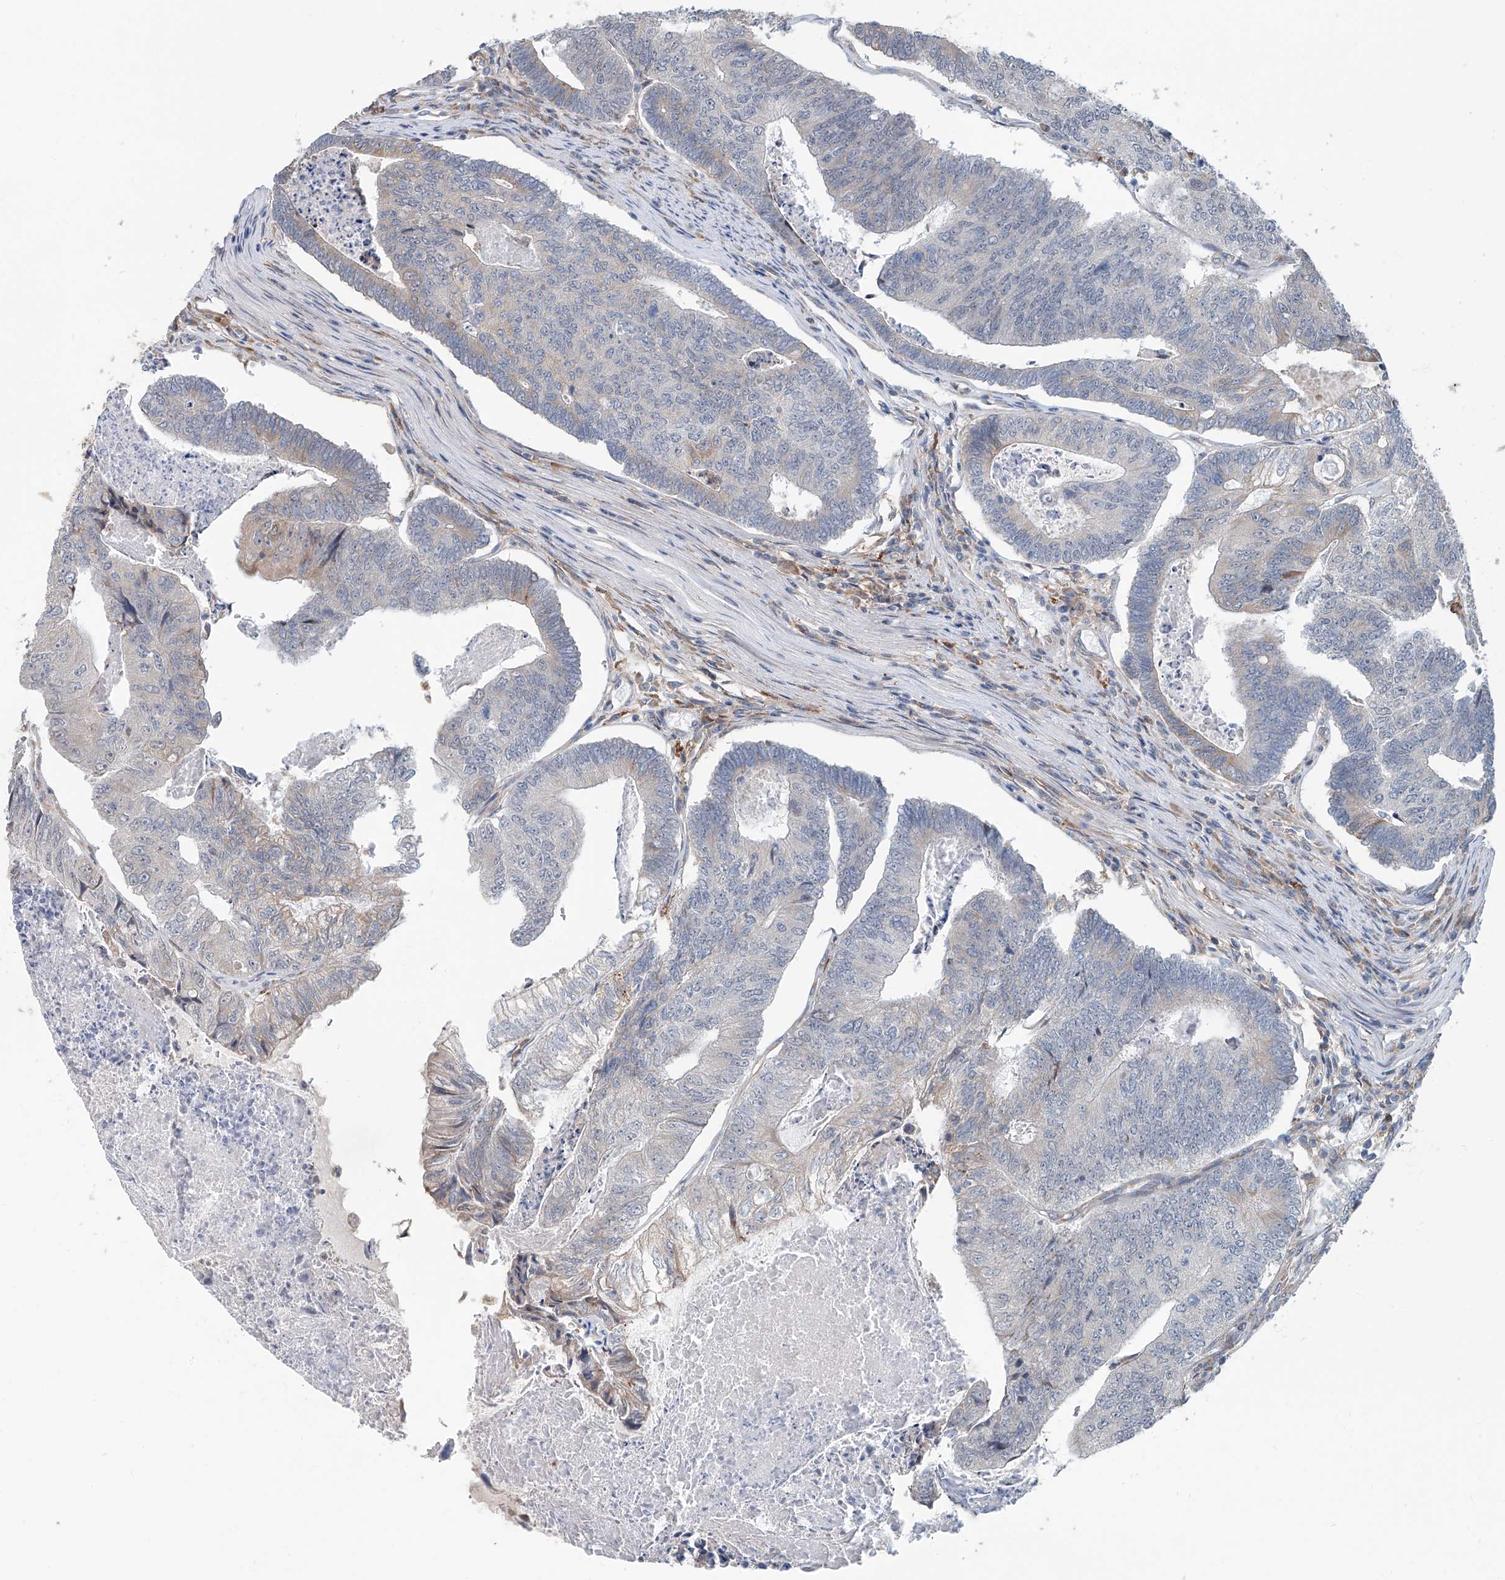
{"staining": {"intensity": "weak", "quantity": "<25%", "location": "cytoplasmic/membranous"}, "tissue": "colorectal cancer", "cell_type": "Tumor cells", "image_type": "cancer", "snomed": [{"axis": "morphology", "description": "Adenocarcinoma, NOS"}, {"axis": "topography", "description": "Colon"}], "caption": "Tumor cells show no significant protein positivity in colorectal cancer (adenocarcinoma).", "gene": "KCNK10", "patient": {"sex": "female", "age": 67}}